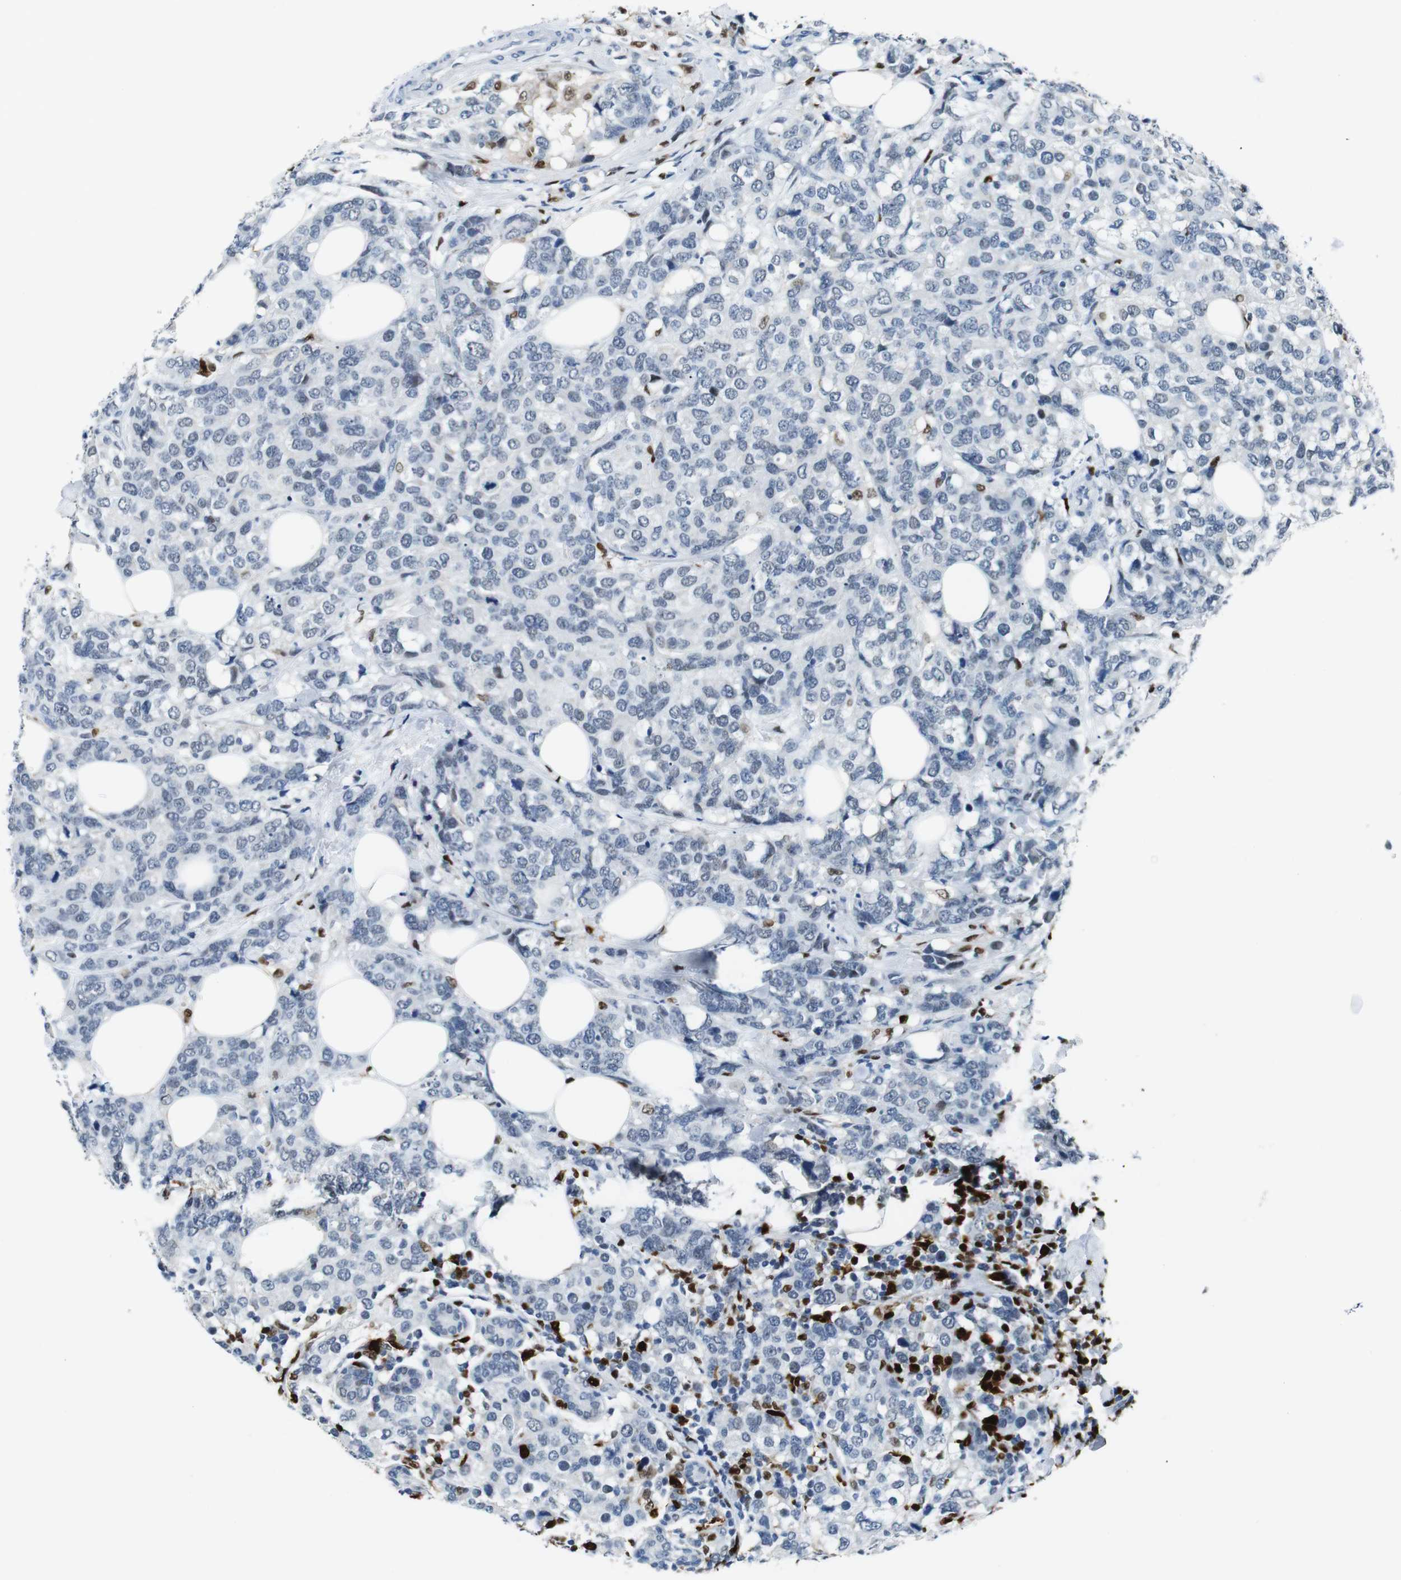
{"staining": {"intensity": "negative", "quantity": "none", "location": "none"}, "tissue": "breast cancer", "cell_type": "Tumor cells", "image_type": "cancer", "snomed": [{"axis": "morphology", "description": "Lobular carcinoma"}, {"axis": "topography", "description": "Breast"}], "caption": "A high-resolution image shows immunohistochemistry (IHC) staining of lobular carcinoma (breast), which shows no significant positivity in tumor cells.", "gene": "IRF8", "patient": {"sex": "female", "age": 59}}